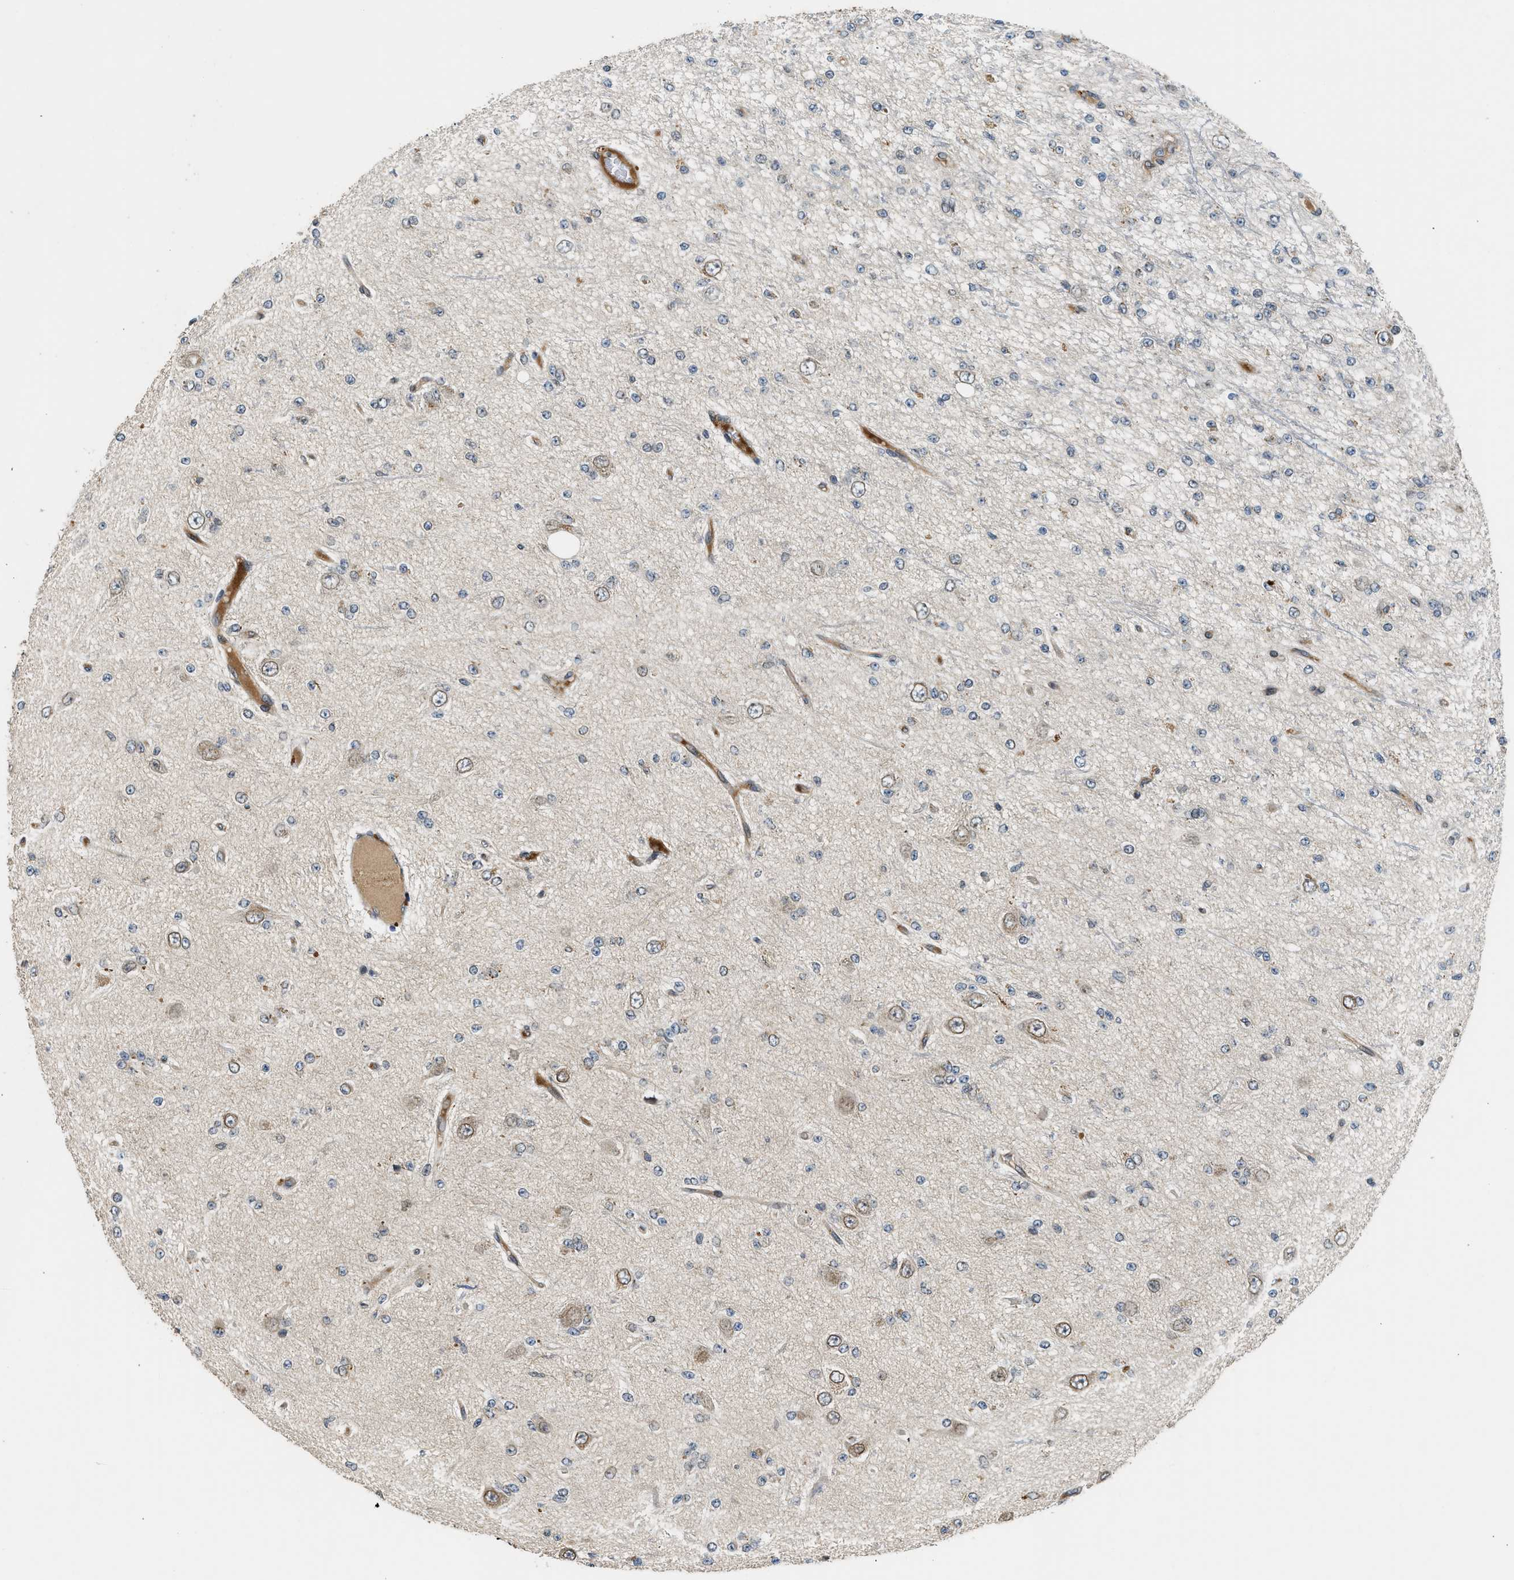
{"staining": {"intensity": "weak", "quantity": "<25%", "location": "cytoplasmic/membranous"}, "tissue": "glioma", "cell_type": "Tumor cells", "image_type": "cancer", "snomed": [{"axis": "morphology", "description": "Glioma, malignant, Low grade"}, {"axis": "topography", "description": "Brain"}], "caption": "DAB (3,3'-diaminobenzidine) immunohistochemical staining of human low-grade glioma (malignant) displays no significant staining in tumor cells.", "gene": "RETREG3", "patient": {"sex": "male", "age": 38}}